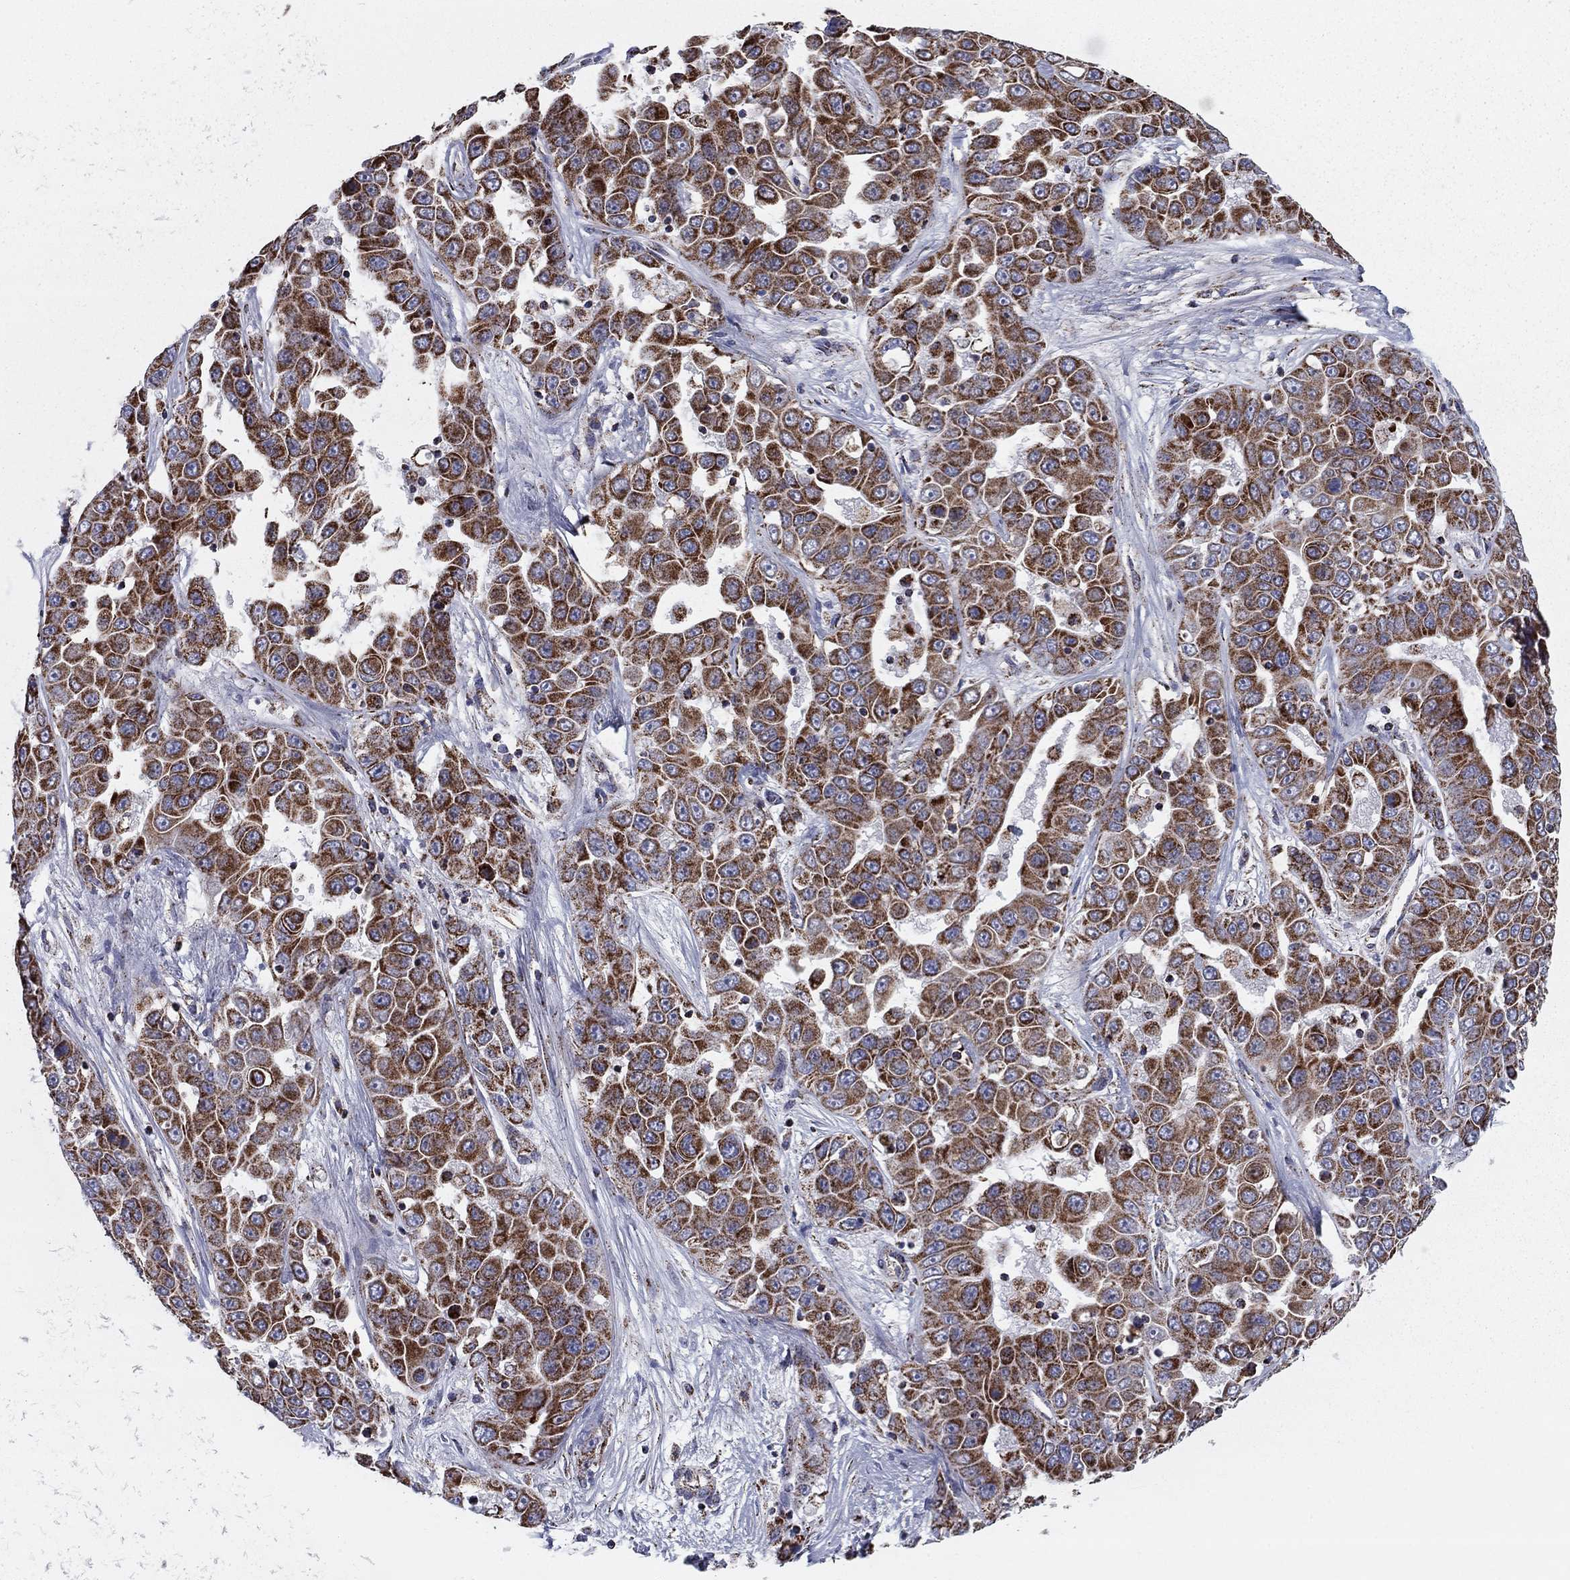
{"staining": {"intensity": "strong", "quantity": ">75%", "location": "cytoplasmic/membranous"}, "tissue": "liver cancer", "cell_type": "Tumor cells", "image_type": "cancer", "snomed": [{"axis": "morphology", "description": "Cholangiocarcinoma"}, {"axis": "topography", "description": "Liver"}], "caption": "There is high levels of strong cytoplasmic/membranous expression in tumor cells of liver cancer, as demonstrated by immunohistochemical staining (brown color).", "gene": "NDUFV1", "patient": {"sex": "female", "age": 52}}